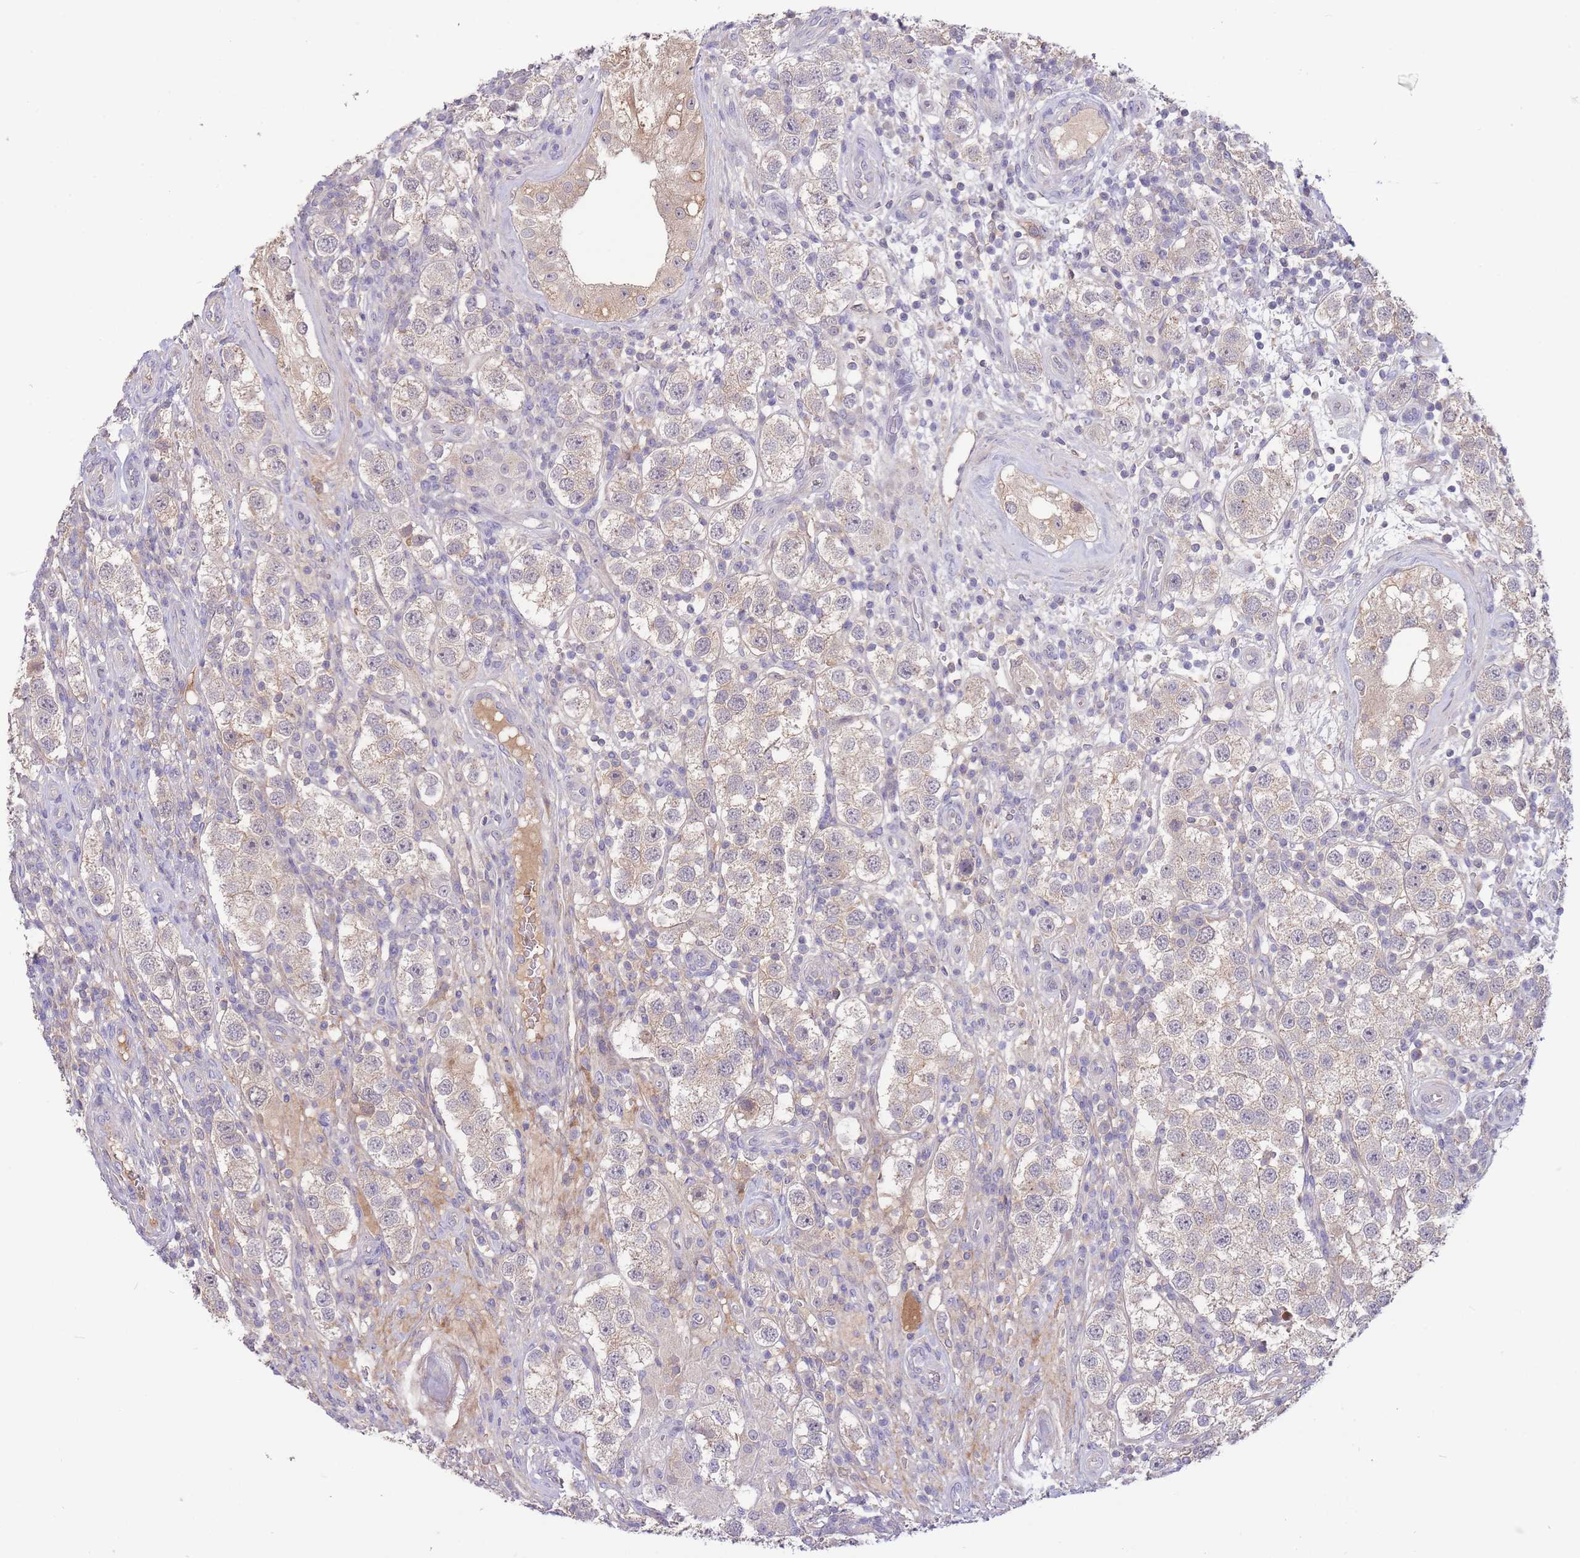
{"staining": {"intensity": "weak", "quantity": "25%-75%", "location": "cytoplasmic/membranous"}, "tissue": "testis cancer", "cell_type": "Tumor cells", "image_type": "cancer", "snomed": [{"axis": "morphology", "description": "Seminoma, NOS"}, {"axis": "topography", "description": "Testis"}], "caption": "This photomicrograph shows immunohistochemistry staining of testis cancer, with low weak cytoplasmic/membranous positivity in approximately 25%-75% of tumor cells.", "gene": "ZNF304", "patient": {"sex": "male", "age": 37}}